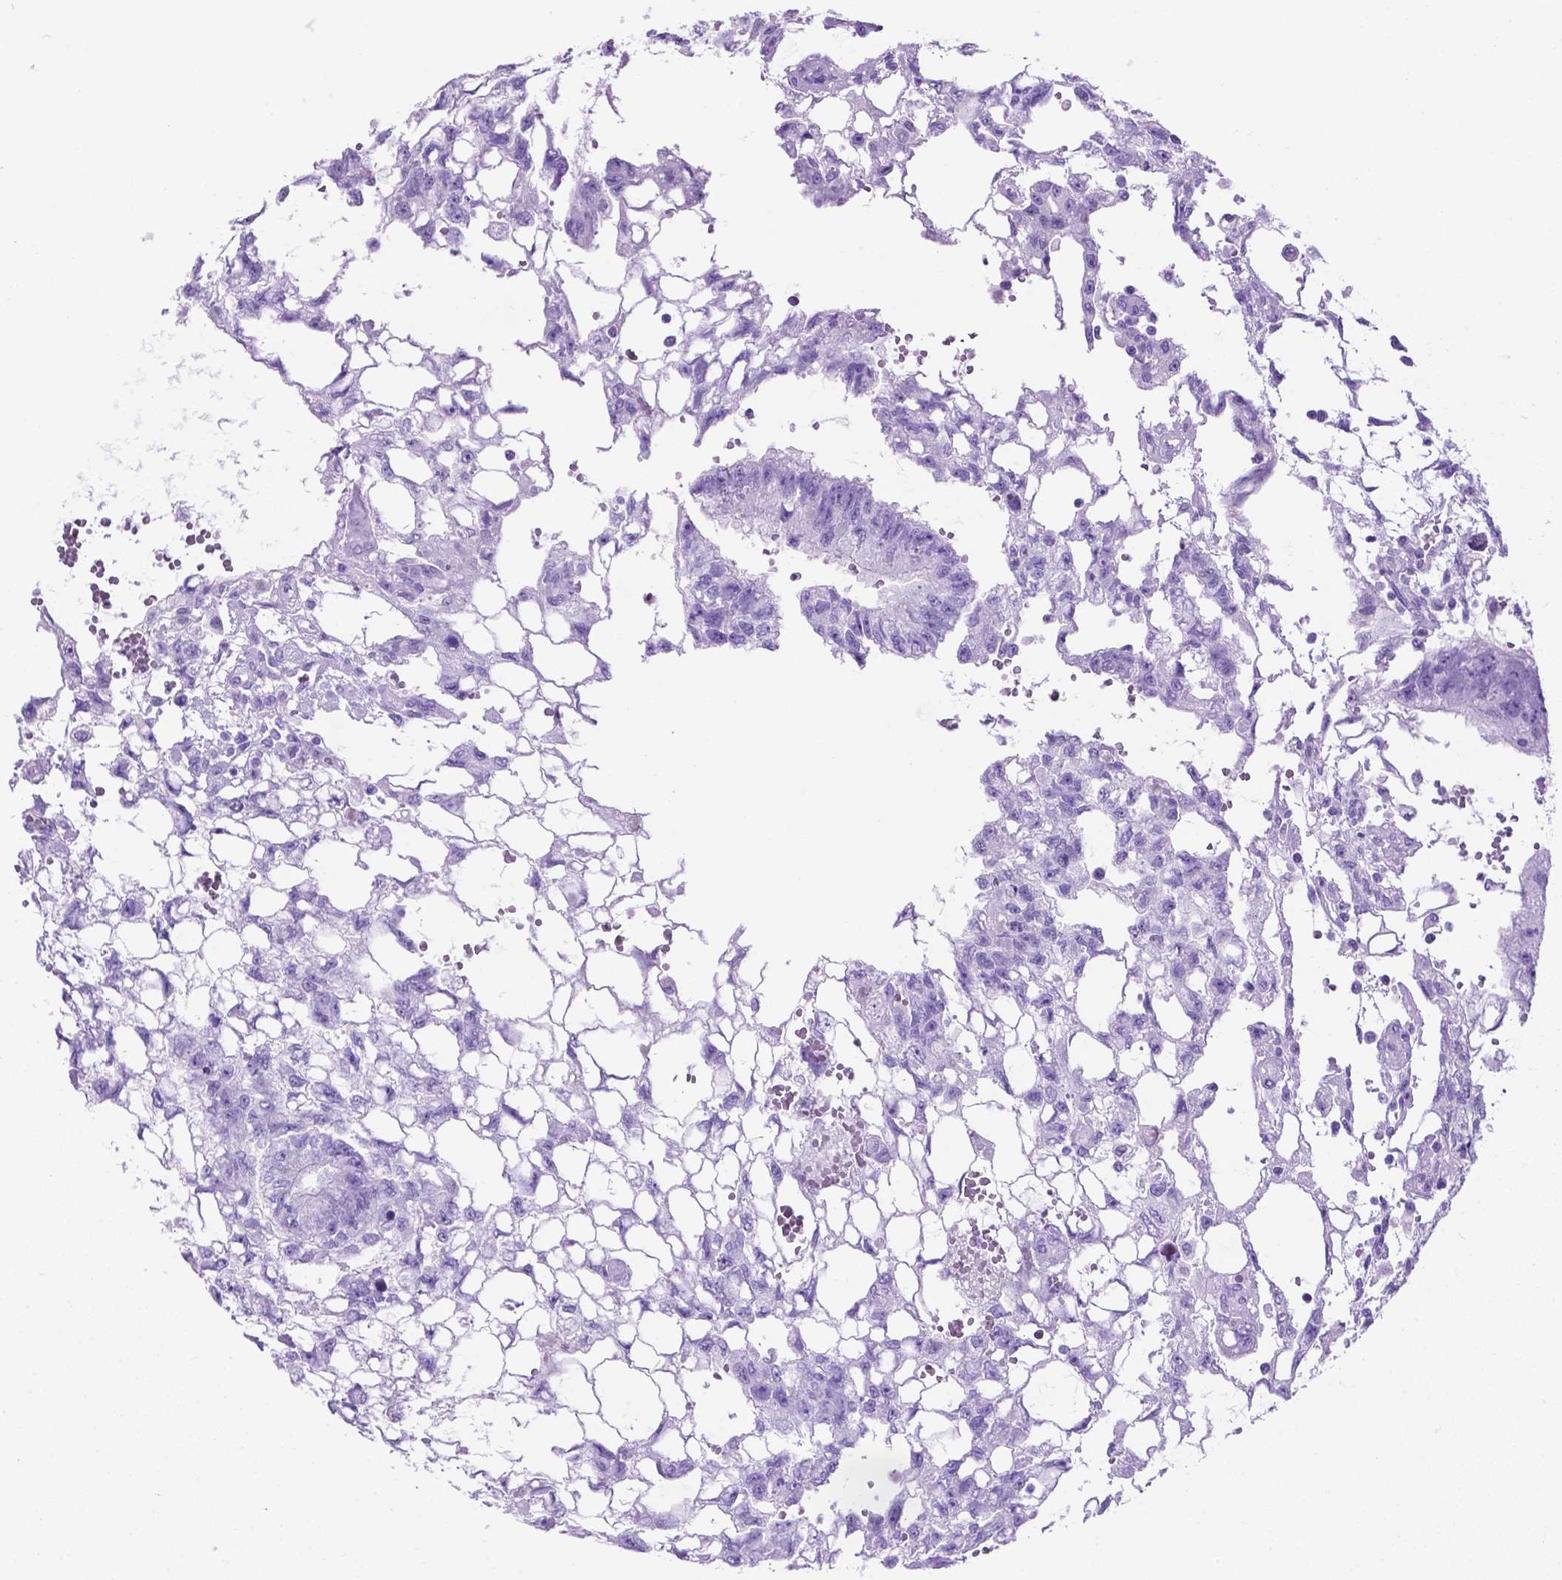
{"staining": {"intensity": "negative", "quantity": "none", "location": "none"}, "tissue": "testis cancer", "cell_type": "Tumor cells", "image_type": "cancer", "snomed": [{"axis": "morphology", "description": "Carcinoma, Embryonal, NOS"}, {"axis": "topography", "description": "Testis"}], "caption": "Immunohistochemistry (IHC) histopathology image of testis embryonal carcinoma stained for a protein (brown), which shows no staining in tumor cells.", "gene": "C17orf107", "patient": {"sex": "male", "age": 32}}